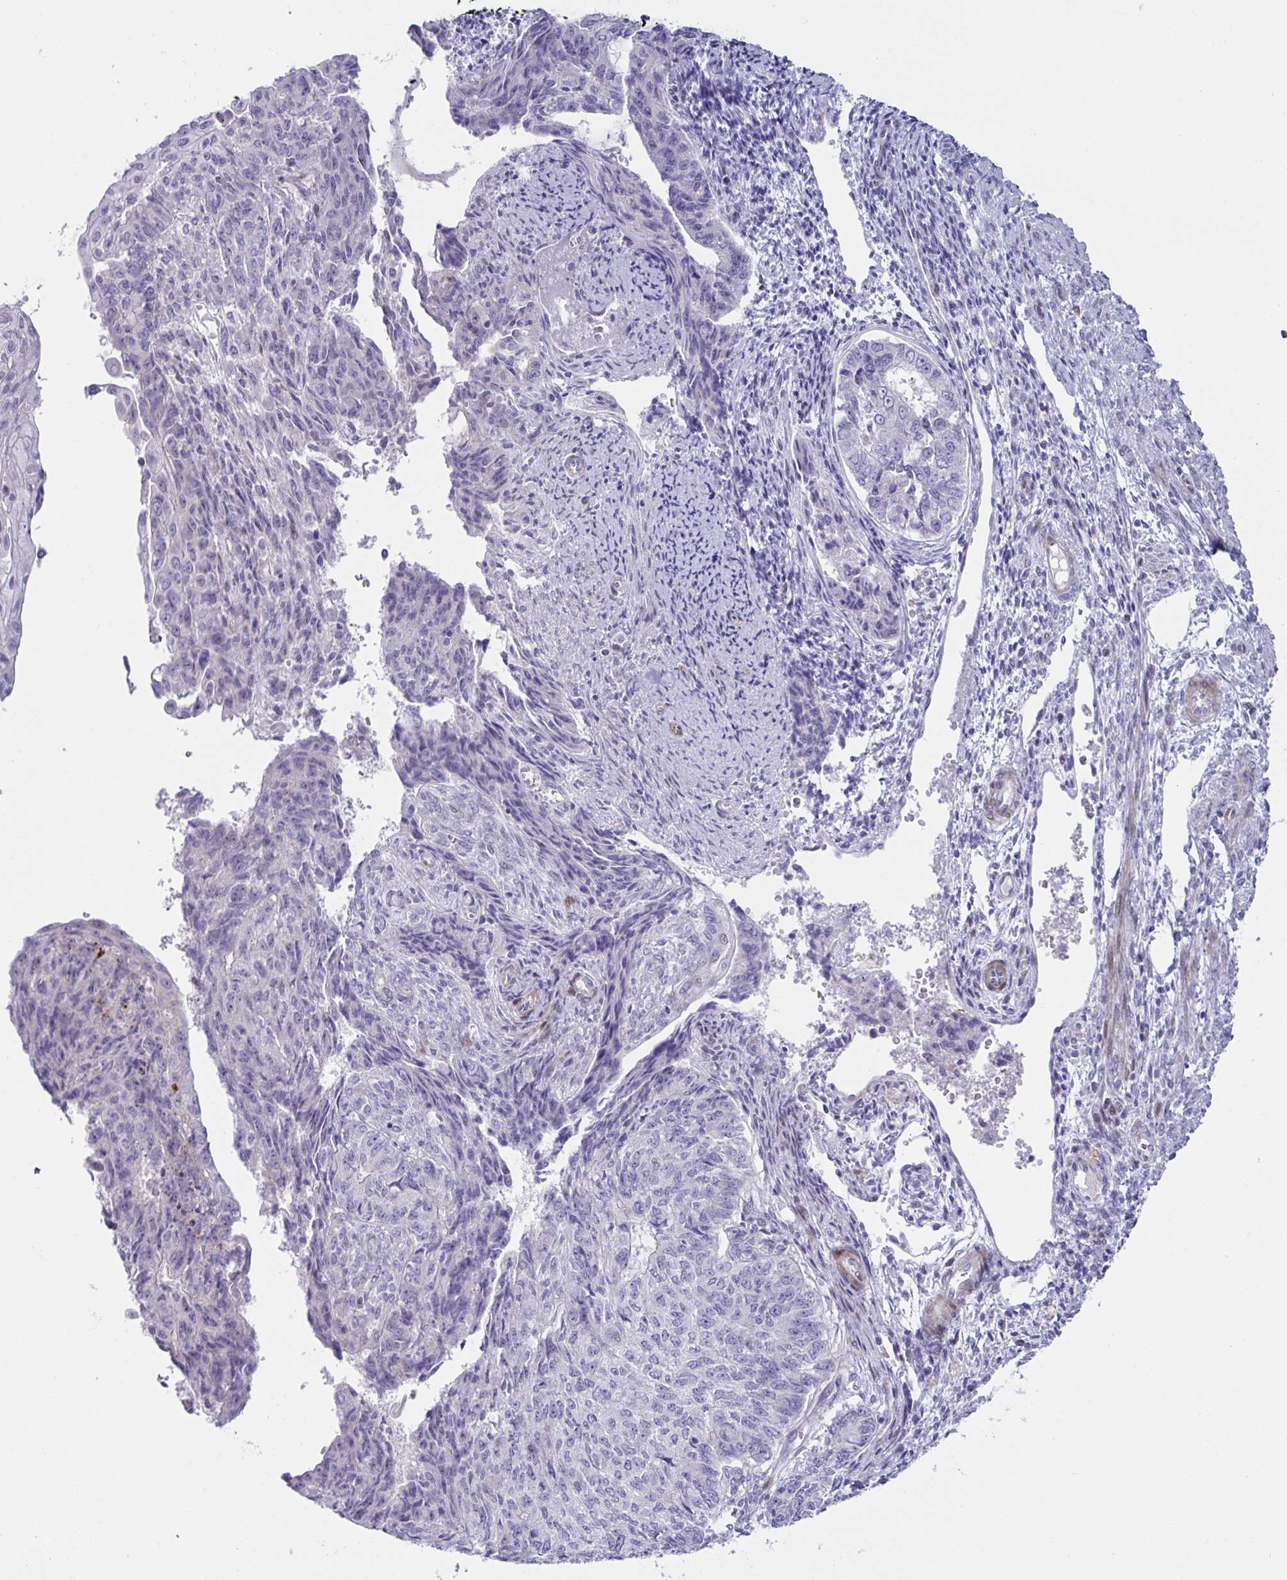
{"staining": {"intensity": "negative", "quantity": "none", "location": "none"}, "tissue": "endometrial cancer", "cell_type": "Tumor cells", "image_type": "cancer", "snomed": [{"axis": "morphology", "description": "Adenocarcinoma, NOS"}, {"axis": "topography", "description": "Endometrium"}], "caption": "Immunohistochemistry histopathology image of human endometrial cancer stained for a protein (brown), which reveals no positivity in tumor cells.", "gene": "ZNF713", "patient": {"sex": "female", "age": 32}}